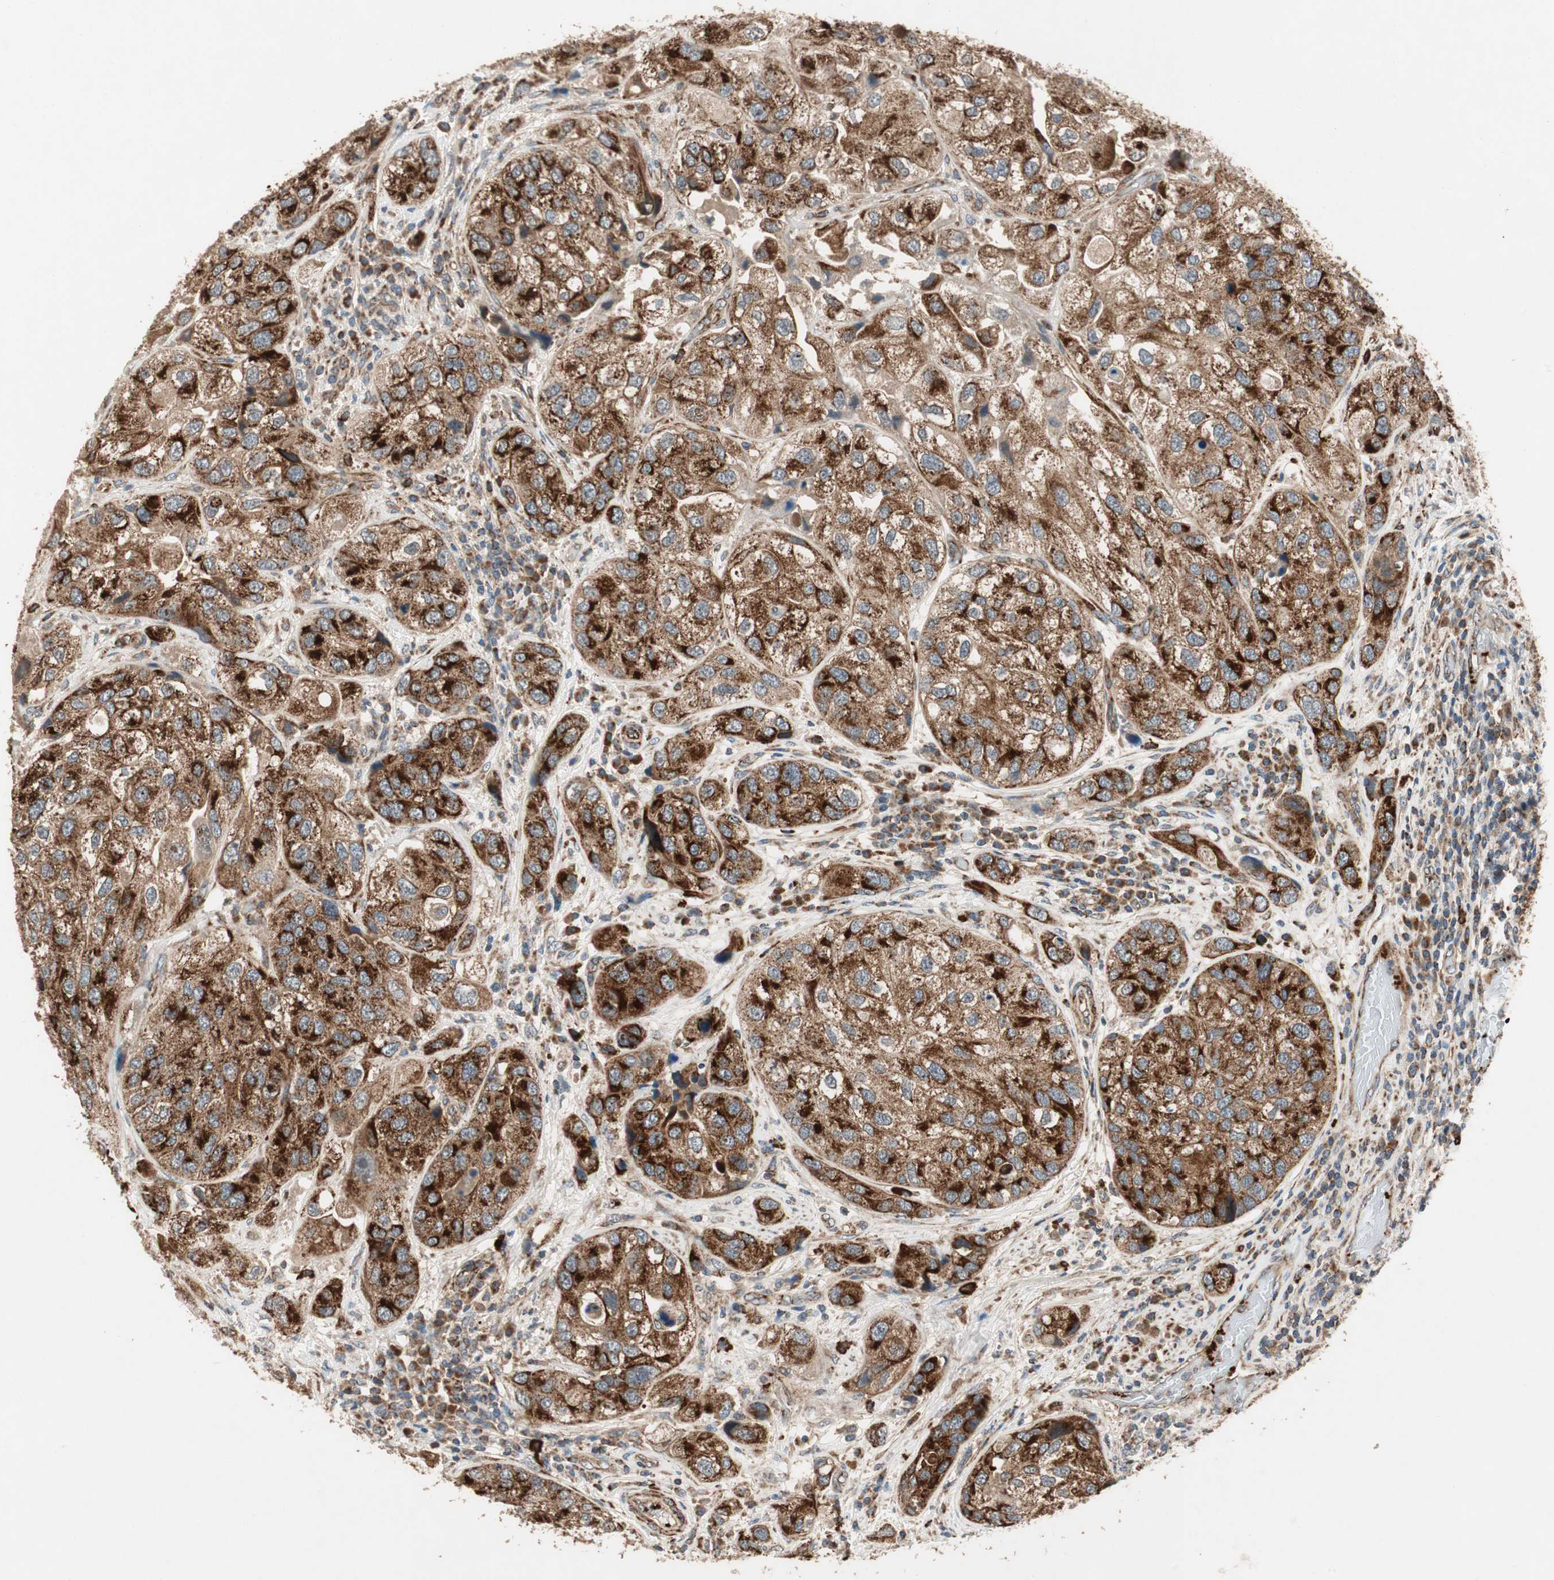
{"staining": {"intensity": "strong", "quantity": ">75%", "location": "cytoplasmic/membranous"}, "tissue": "urothelial cancer", "cell_type": "Tumor cells", "image_type": "cancer", "snomed": [{"axis": "morphology", "description": "Urothelial carcinoma, High grade"}, {"axis": "topography", "description": "Urinary bladder"}], "caption": "Protein positivity by immunohistochemistry reveals strong cytoplasmic/membranous expression in about >75% of tumor cells in urothelial cancer.", "gene": "AKAP1", "patient": {"sex": "female", "age": 64}}